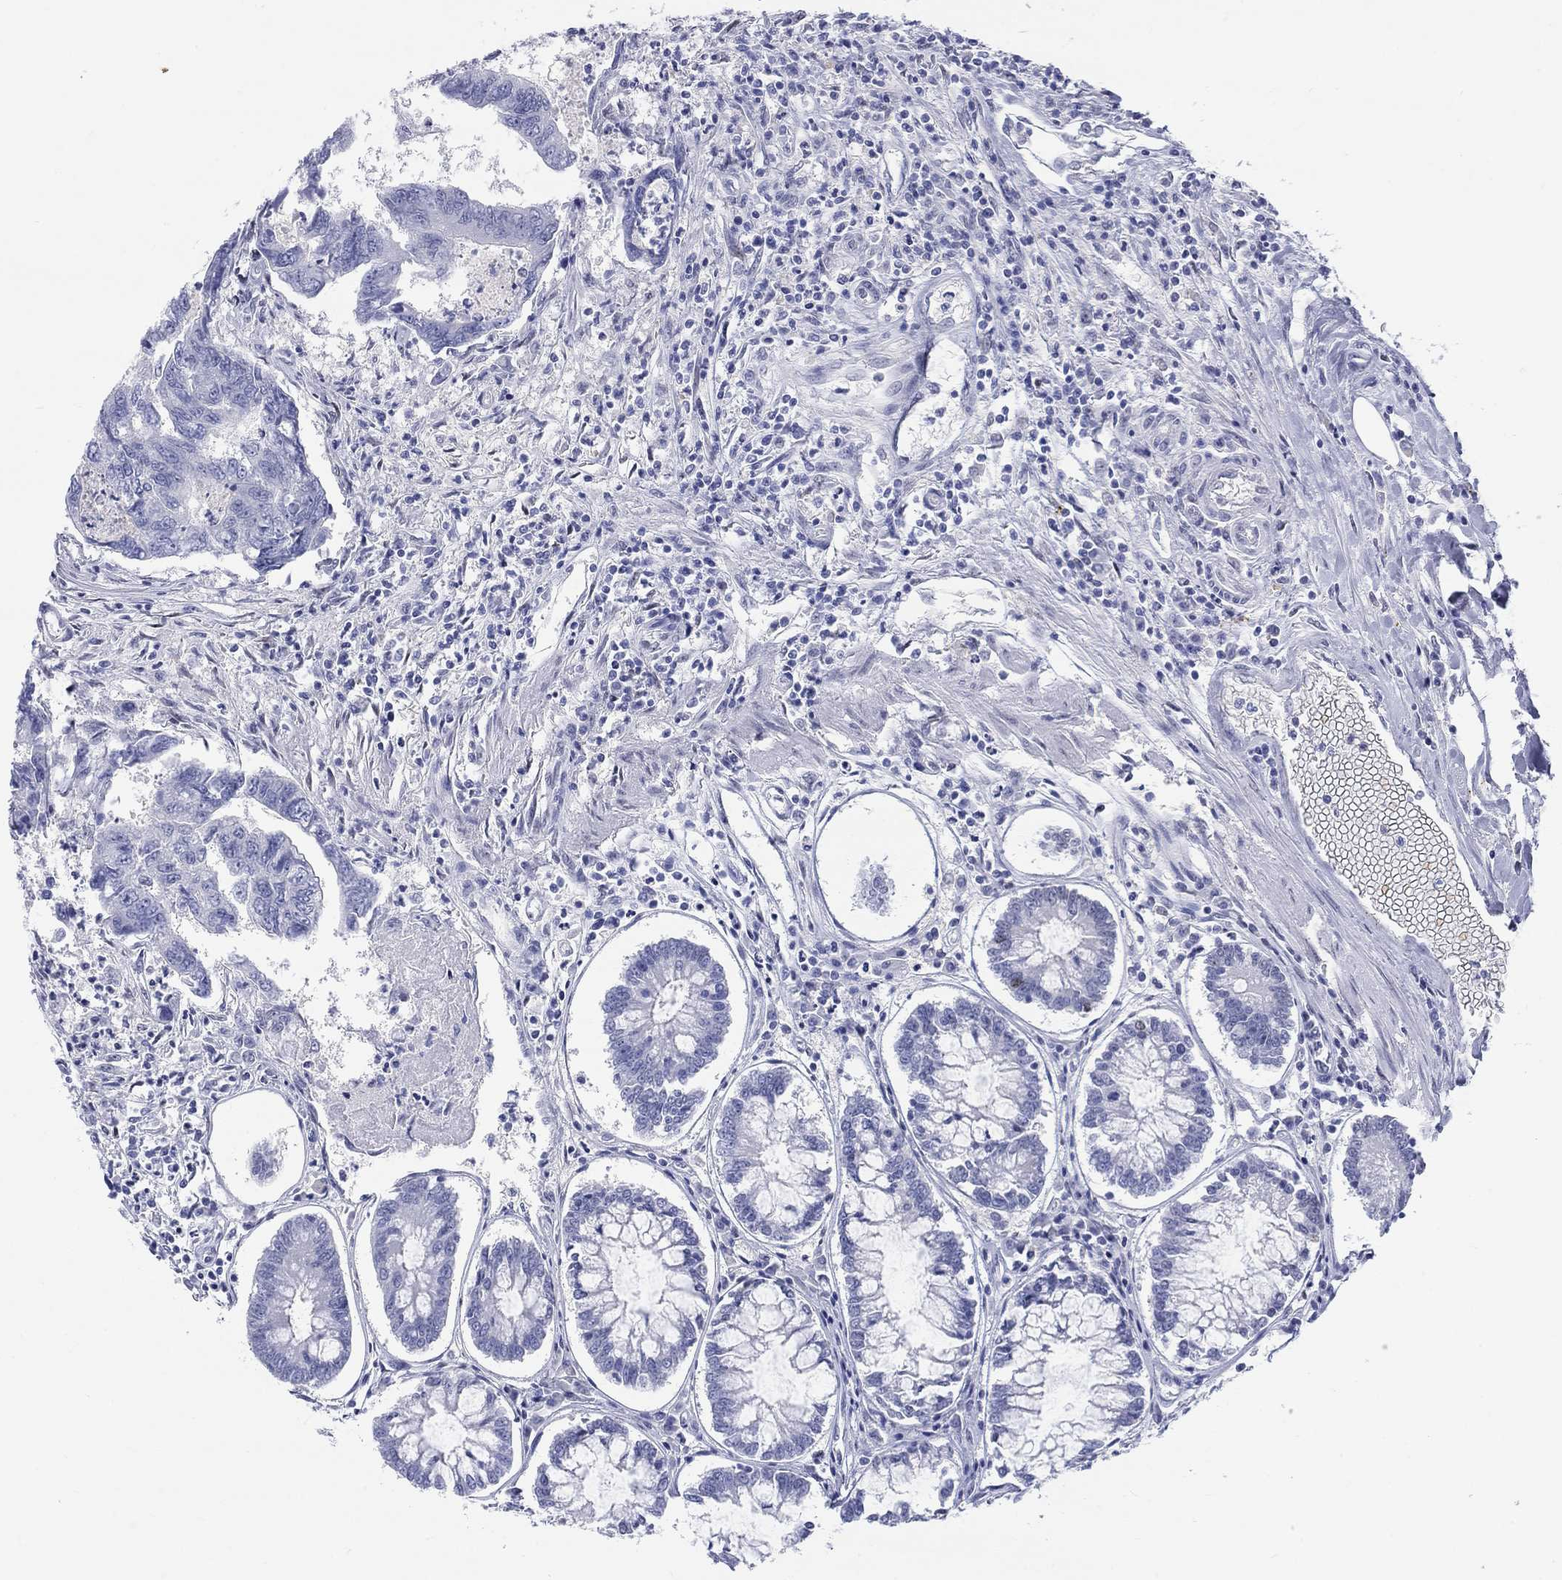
{"staining": {"intensity": "negative", "quantity": "none", "location": "none"}, "tissue": "colorectal cancer", "cell_type": "Tumor cells", "image_type": "cancer", "snomed": [{"axis": "morphology", "description": "Adenocarcinoma, NOS"}, {"axis": "topography", "description": "Colon"}], "caption": "Protein analysis of colorectal cancer (adenocarcinoma) displays no significant expression in tumor cells.", "gene": "EGFLAM", "patient": {"sex": "female", "age": 65}}